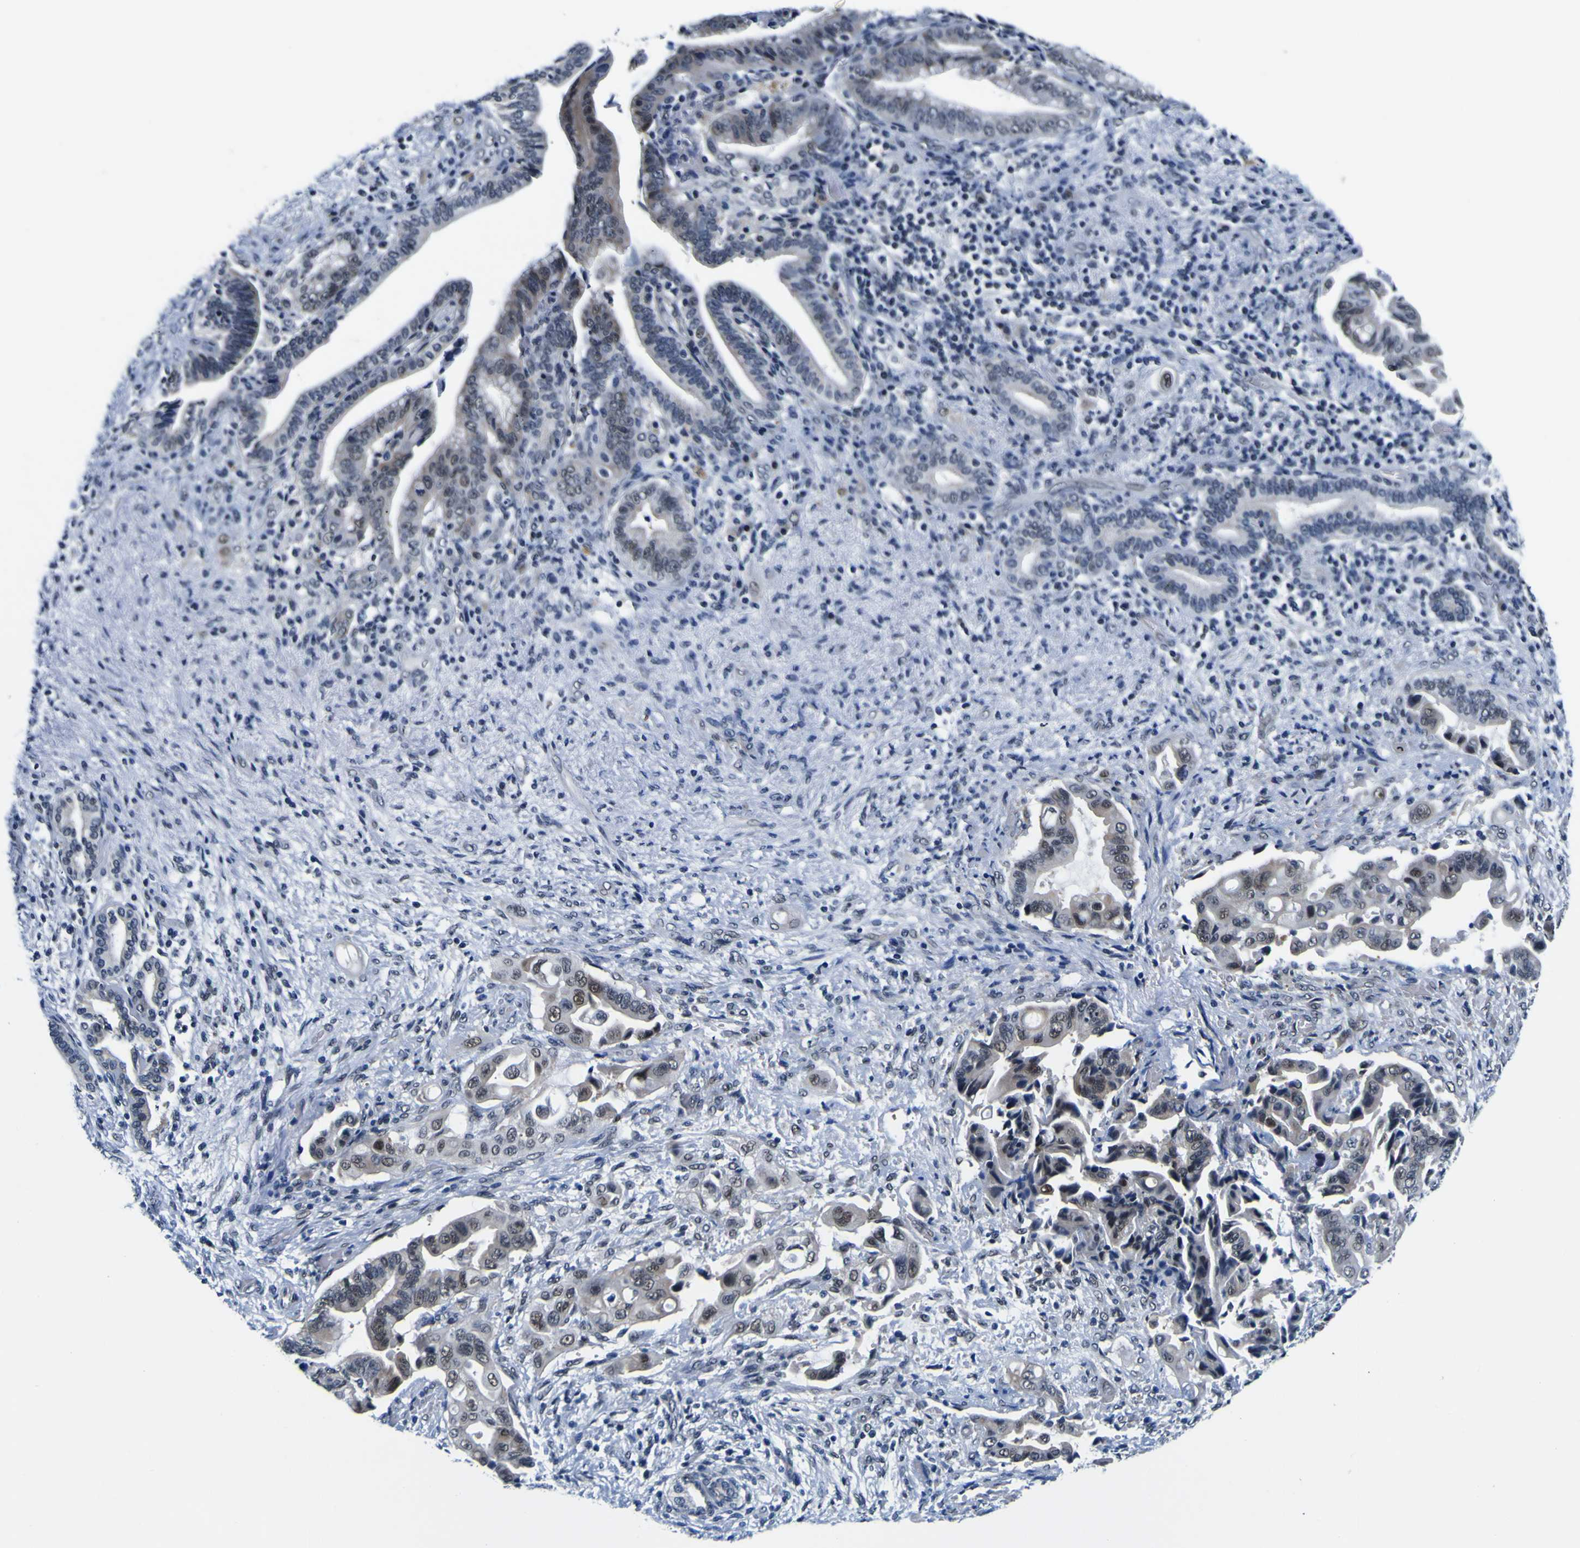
{"staining": {"intensity": "weak", "quantity": "25%-75%", "location": "nuclear"}, "tissue": "liver cancer", "cell_type": "Tumor cells", "image_type": "cancer", "snomed": [{"axis": "morphology", "description": "Cholangiocarcinoma"}, {"axis": "topography", "description": "Liver"}], "caption": "Protein staining demonstrates weak nuclear expression in about 25%-75% of tumor cells in liver cancer (cholangiocarcinoma).", "gene": "CUL4B", "patient": {"sex": "female", "age": 61}}